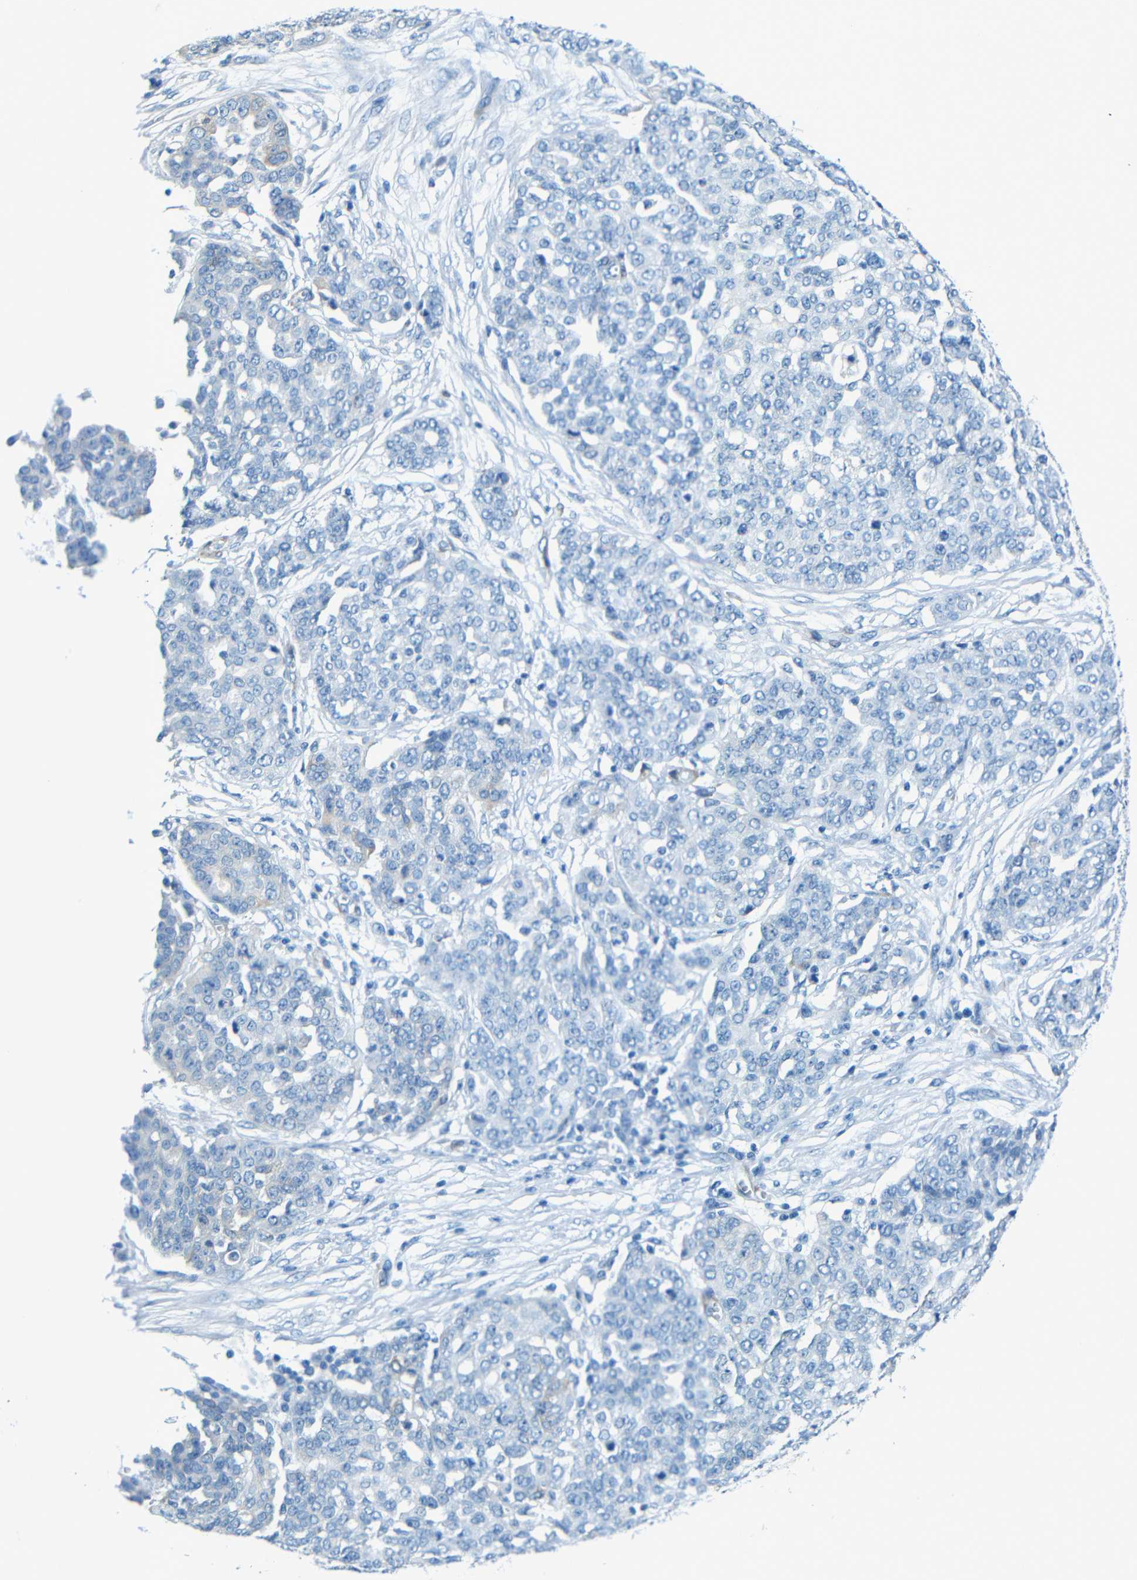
{"staining": {"intensity": "negative", "quantity": "none", "location": "none"}, "tissue": "ovarian cancer", "cell_type": "Tumor cells", "image_type": "cancer", "snomed": [{"axis": "morphology", "description": "Cystadenocarcinoma, serous, NOS"}, {"axis": "topography", "description": "Soft tissue"}, {"axis": "topography", "description": "Ovary"}], "caption": "A micrograph of serous cystadenocarcinoma (ovarian) stained for a protein reveals no brown staining in tumor cells.", "gene": "MAP2", "patient": {"sex": "female", "age": 57}}